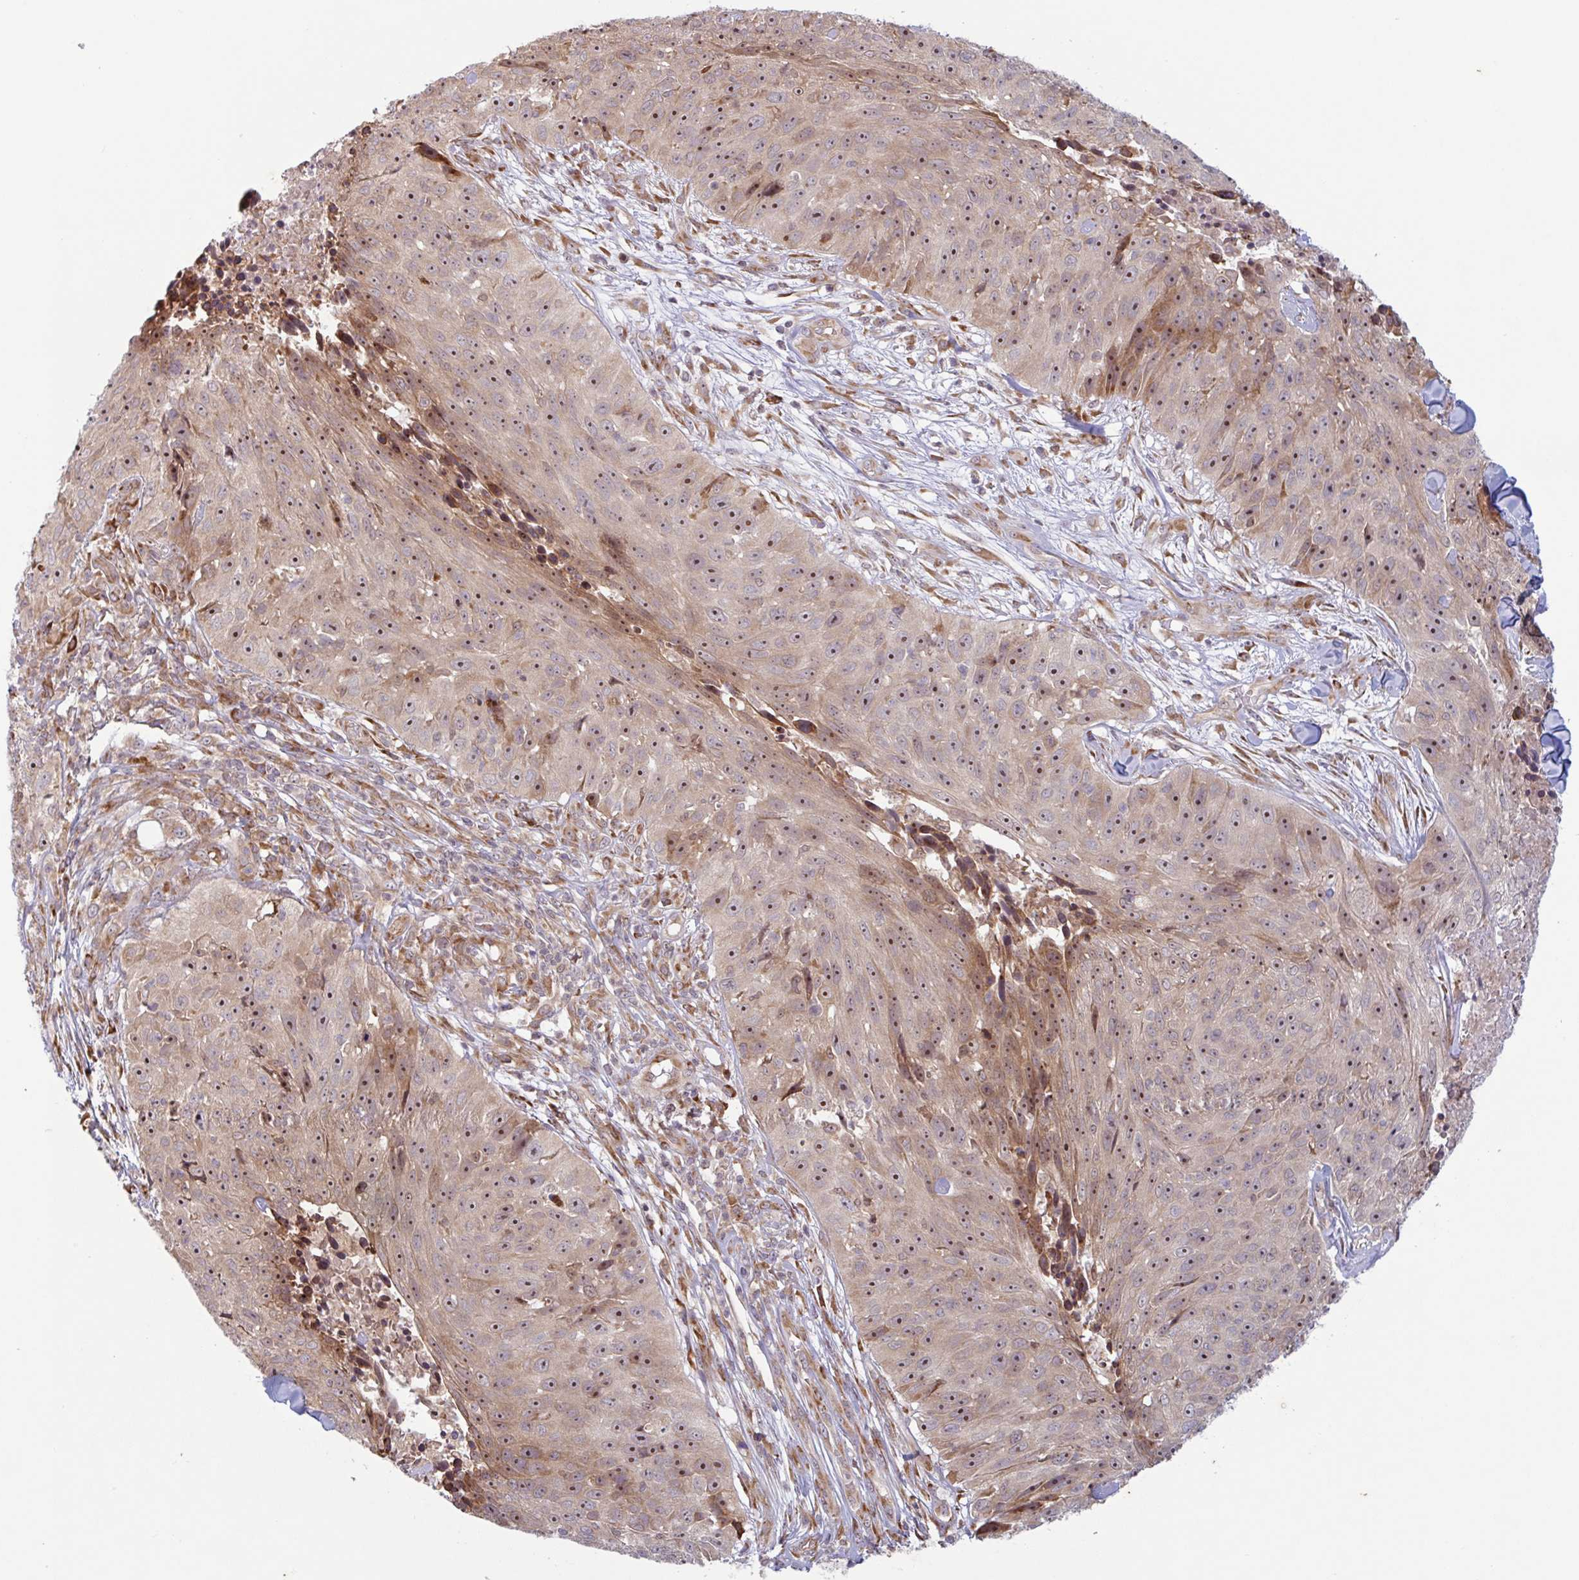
{"staining": {"intensity": "strong", "quantity": ">75%", "location": "nuclear"}, "tissue": "skin cancer", "cell_type": "Tumor cells", "image_type": "cancer", "snomed": [{"axis": "morphology", "description": "Squamous cell carcinoma, NOS"}, {"axis": "topography", "description": "Skin"}], "caption": "Immunohistochemistry image of neoplastic tissue: skin cancer (squamous cell carcinoma) stained using immunohistochemistry reveals high levels of strong protein expression localized specifically in the nuclear of tumor cells, appearing as a nuclear brown color.", "gene": "RIT1", "patient": {"sex": "female", "age": 87}}